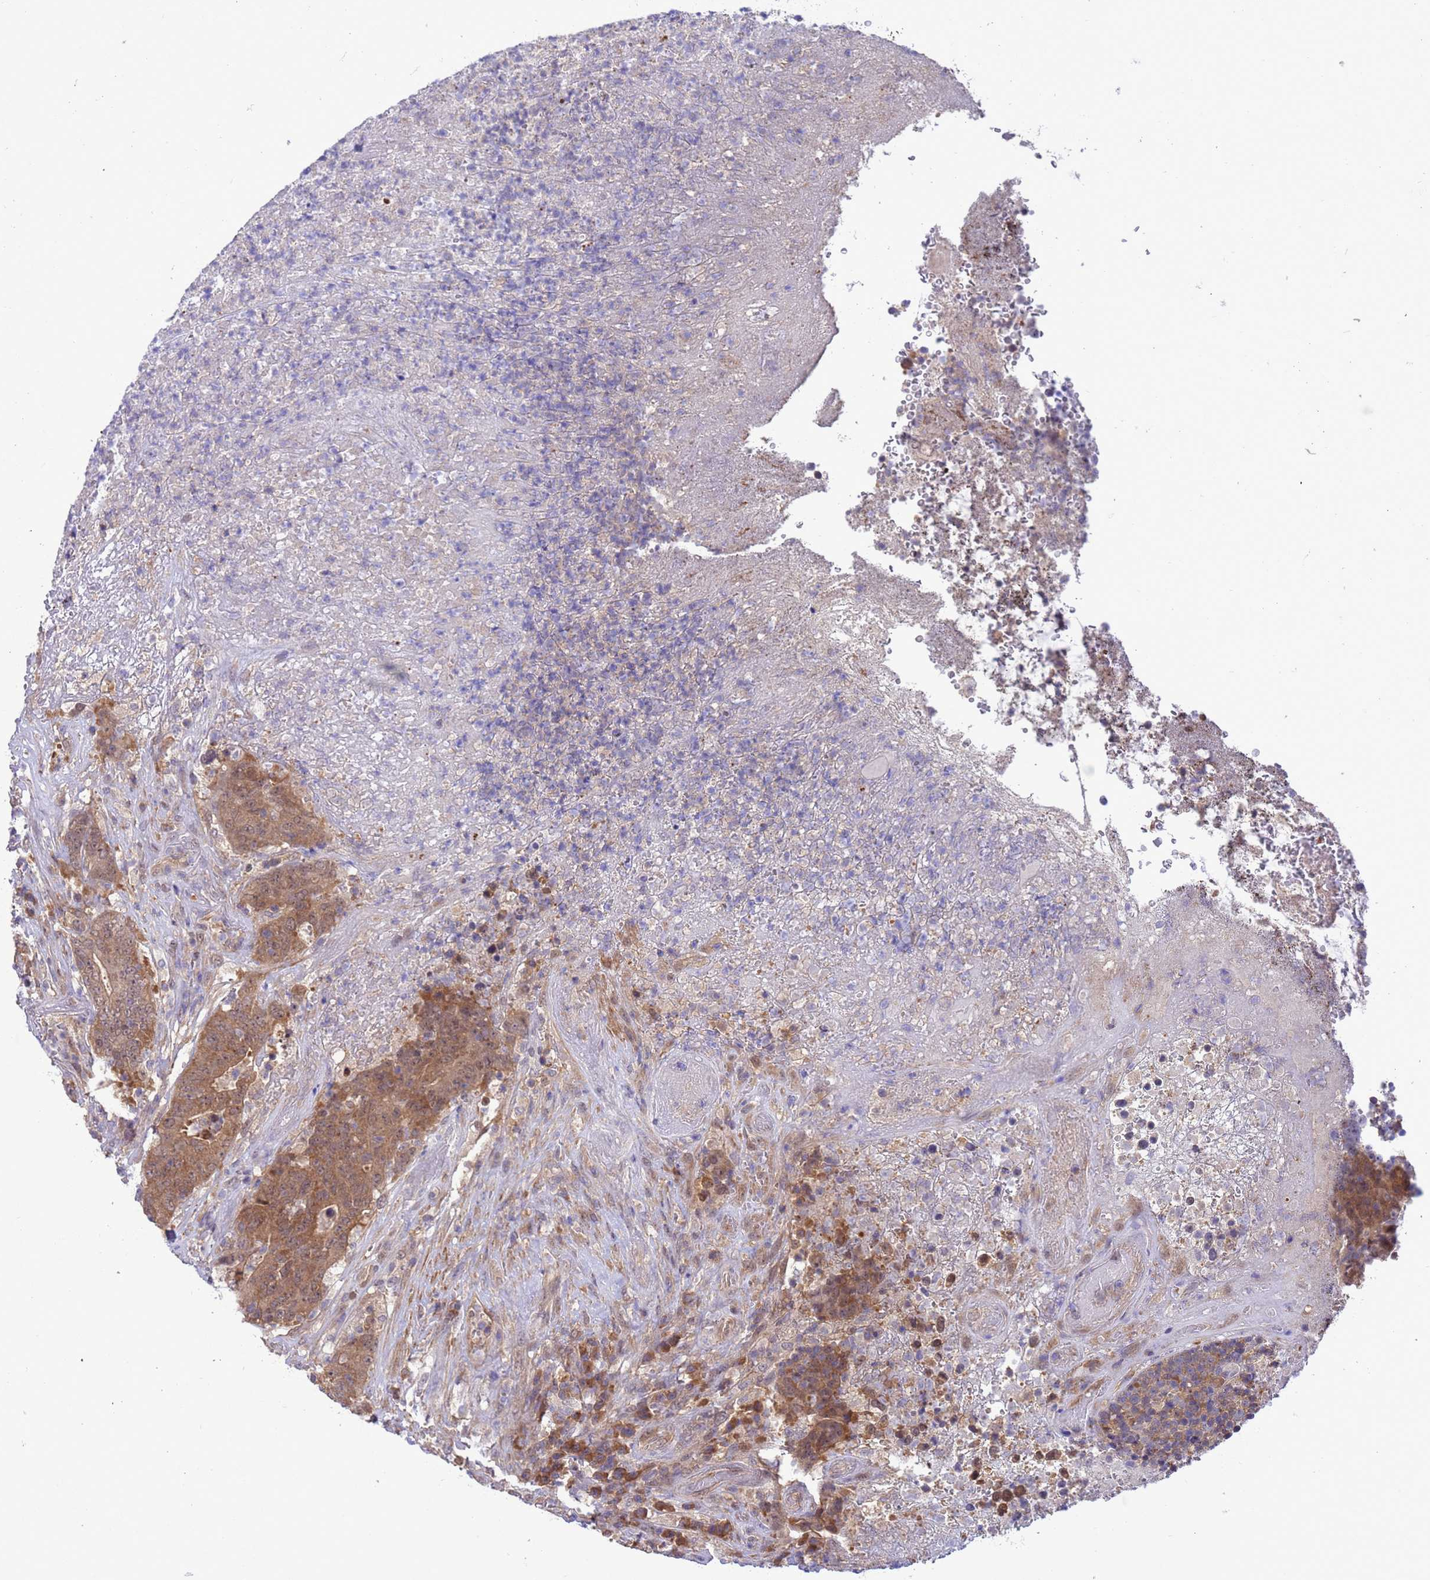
{"staining": {"intensity": "moderate", "quantity": ">75%", "location": "cytoplasmic/membranous"}, "tissue": "colorectal cancer", "cell_type": "Tumor cells", "image_type": "cancer", "snomed": [{"axis": "morphology", "description": "Adenocarcinoma, NOS"}, {"axis": "topography", "description": "Colon"}], "caption": "Human colorectal cancer stained with a brown dye exhibits moderate cytoplasmic/membranous positive positivity in approximately >75% of tumor cells.", "gene": "ZNF461", "patient": {"sex": "female", "age": 75}}